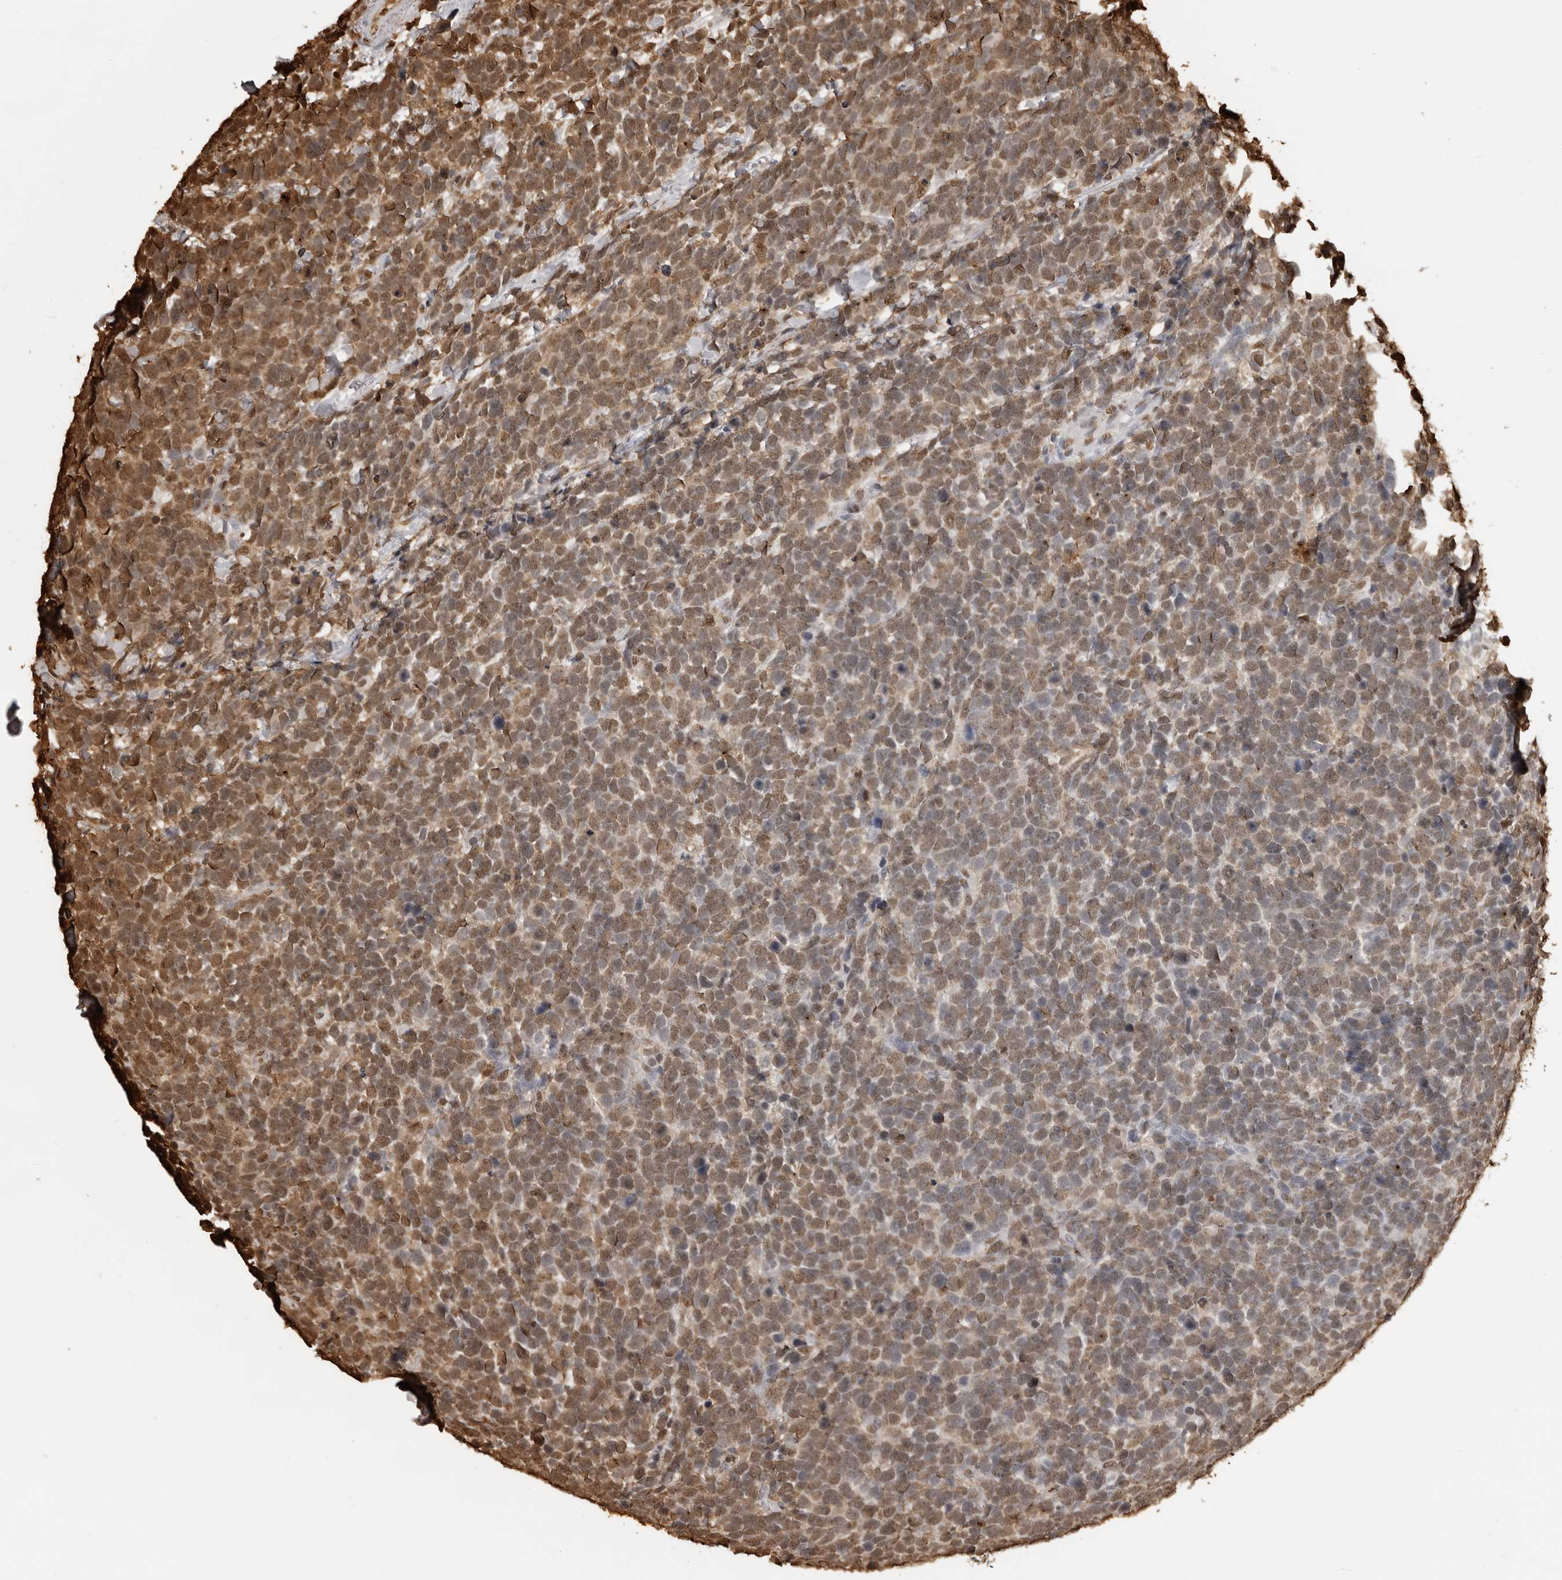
{"staining": {"intensity": "moderate", "quantity": ">75%", "location": "nuclear"}, "tissue": "urothelial cancer", "cell_type": "Tumor cells", "image_type": "cancer", "snomed": [{"axis": "morphology", "description": "Urothelial carcinoma, High grade"}, {"axis": "topography", "description": "Urinary bladder"}], "caption": "Immunohistochemistry photomicrograph of human urothelial carcinoma (high-grade) stained for a protein (brown), which reveals medium levels of moderate nuclear positivity in about >75% of tumor cells.", "gene": "ZFP91", "patient": {"sex": "female", "age": 82}}